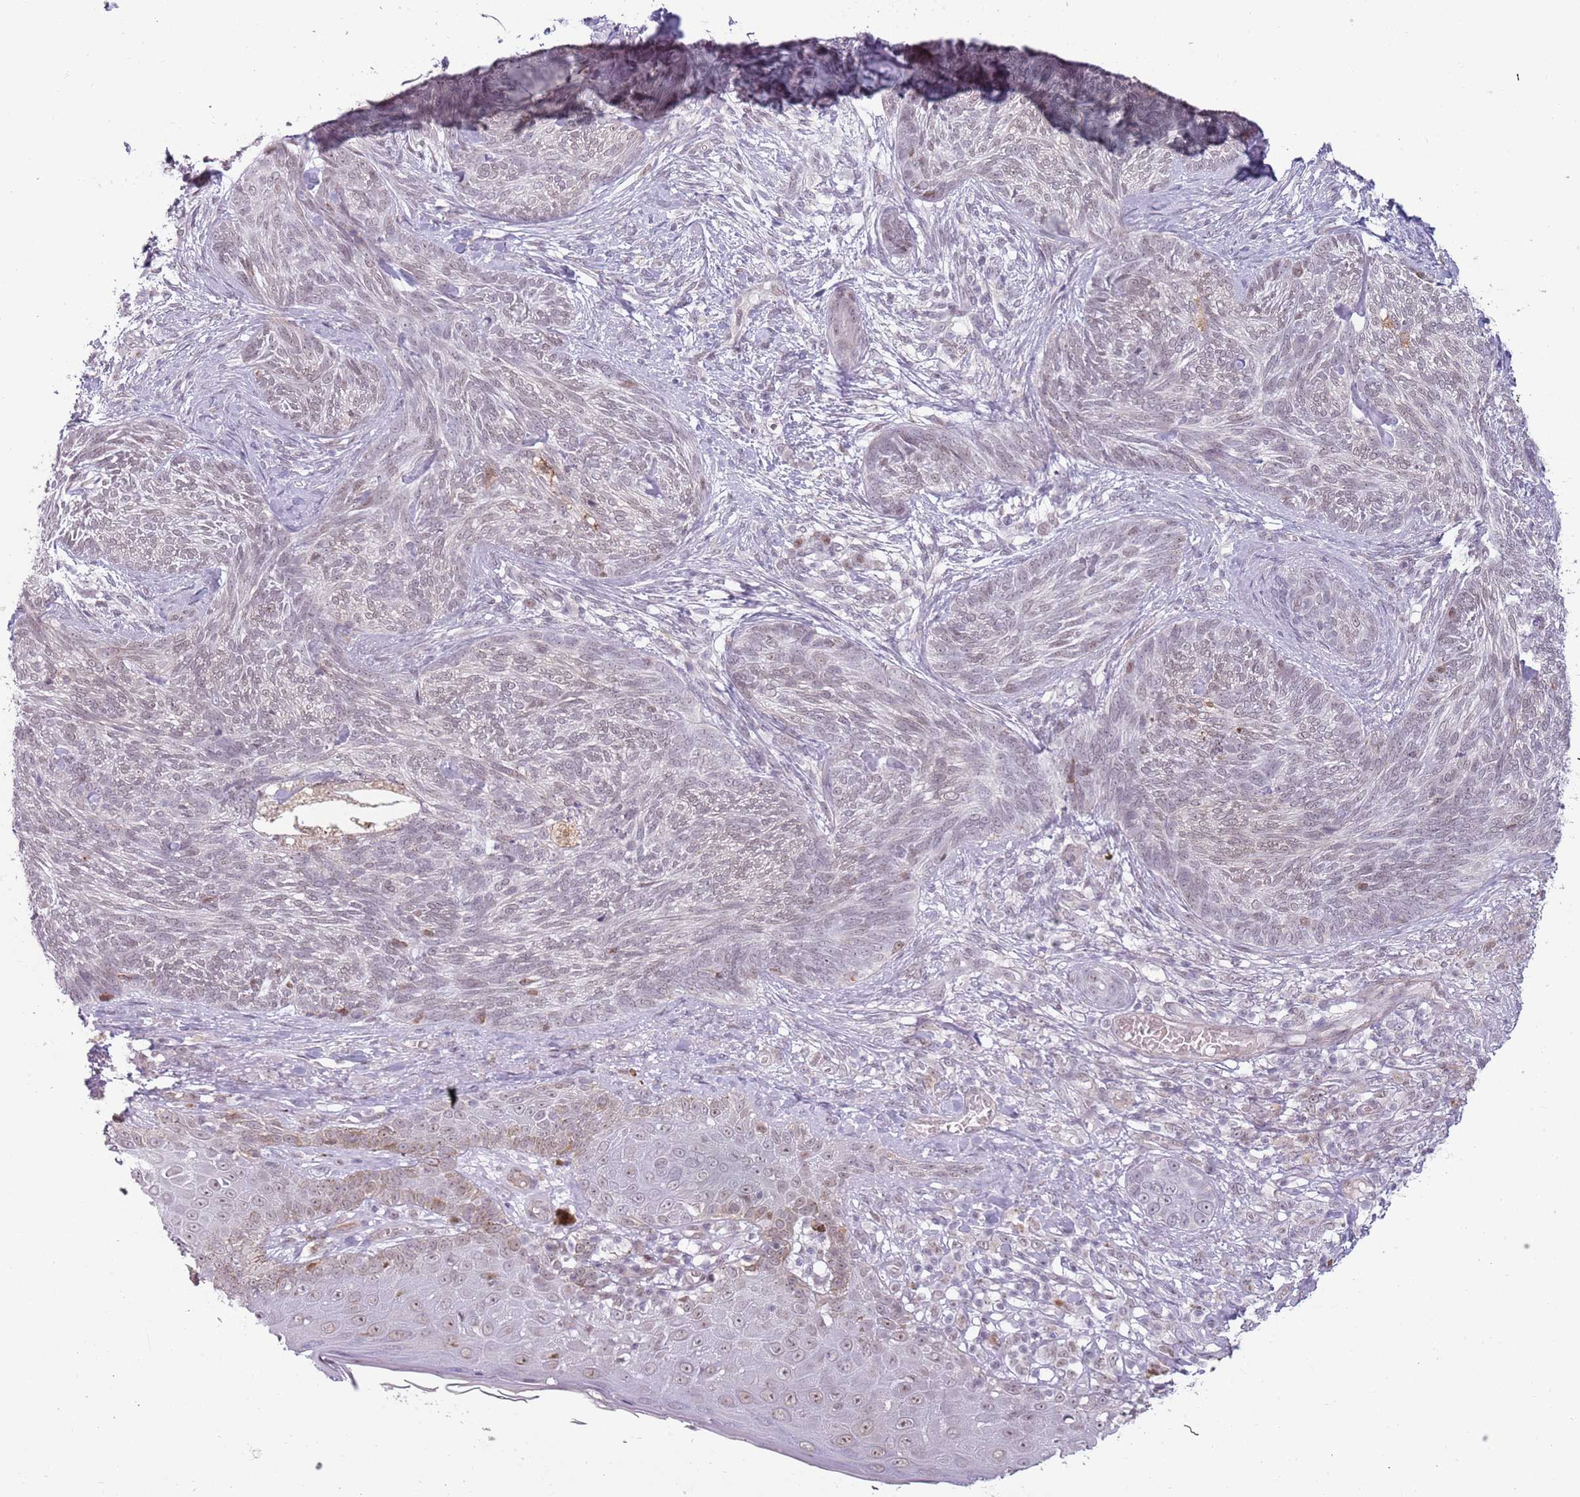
{"staining": {"intensity": "negative", "quantity": "none", "location": "none"}, "tissue": "skin cancer", "cell_type": "Tumor cells", "image_type": "cancer", "snomed": [{"axis": "morphology", "description": "Basal cell carcinoma"}, {"axis": "topography", "description": "Skin"}], "caption": "A photomicrograph of human skin cancer (basal cell carcinoma) is negative for staining in tumor cells. (Stains: DAB (3,3'-diaminobenzidine) immunohistochemistry with hematoxylin counter stain, Microscopy: brightfield microscopy at high magnification).", "gene": "REXO4", "patient": {"sex": "male", "age": 73}}